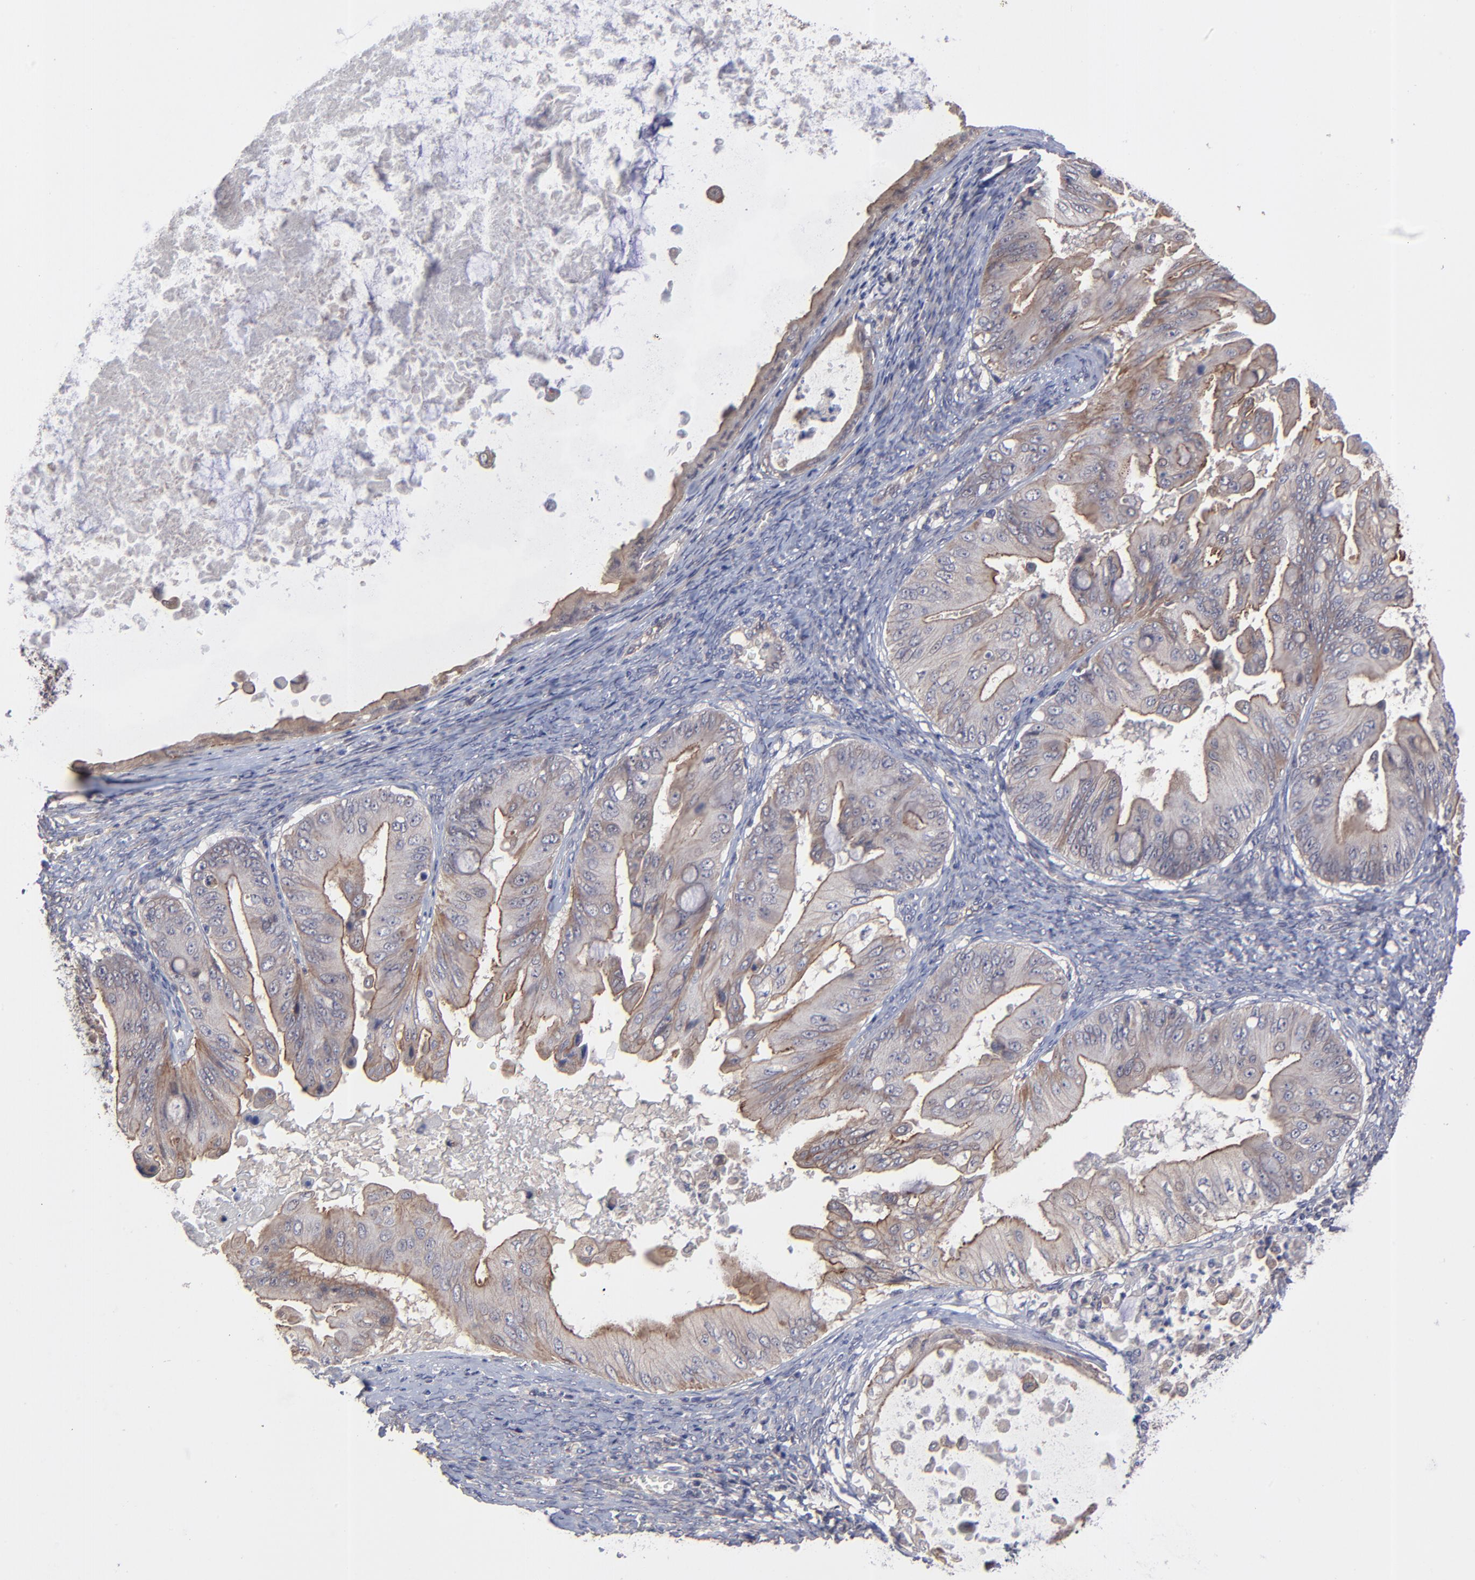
{"staining": {"intensity": "moderate", "quantity": "25%-75%", "location": "cytoplasmic/membranous"}, "tissue": "ovarian cancer", "cell_type": "Tumor cells", "image_type": "cancer", "snomed": [{"axis": "morphology", "description": "Cystadenocarcinoma, mucinous, NOS"}, {"axis": "topography", "description": "Ovary"}], "caption": "Immunohistochemical staining of ovarian cancer (mucinous cystadenocarcinoma) reveals medium levels of moderate cytoplasmic/membranous protein staining in approximately 25%-75% of tumor cells.", "gene": "ZNF780B", "patient": {"sex": "female", "age": 37}}